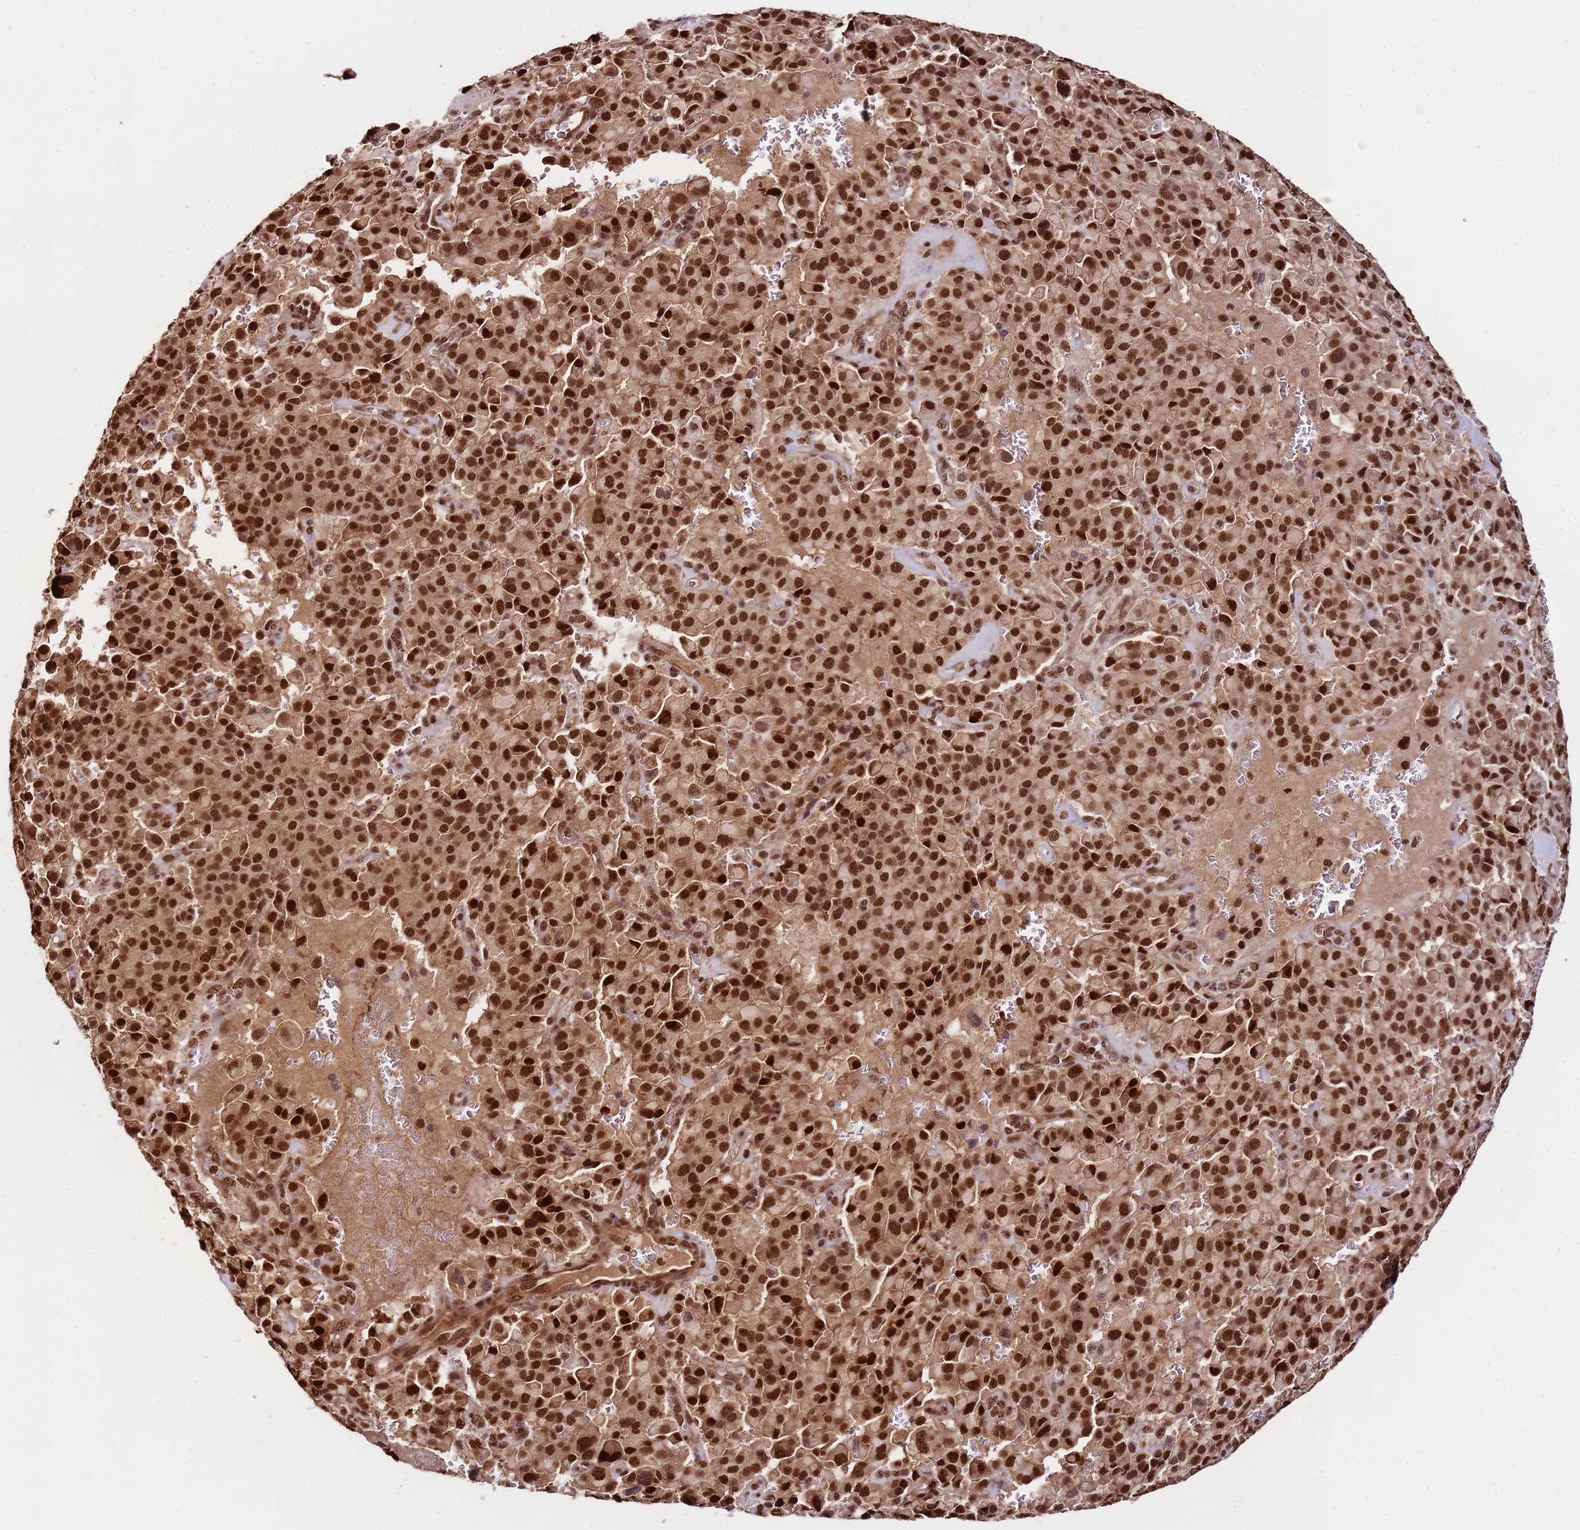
{"staining": {"intensity": "strong", "quantity": ">75%", "location": "nuclear"}, "tissue": "pancreatic cancer", "cell_type": "Tumor cells", "image_type": "cancer", "snomed": [{"axis": "morphology", "description": "Adenocarcinoma, NOS"}, {"axis": "topography", "description": "Pancreas"}], "caption": "High-power microscopy captured an immunohistochemistry photomicrograph of pancreatic adenocarcinoma, revealing strong nuclear staining in about >75% of tumor cells.", "gene": "ZBTB12", "patient": {"sex": "male", "age": 65}}